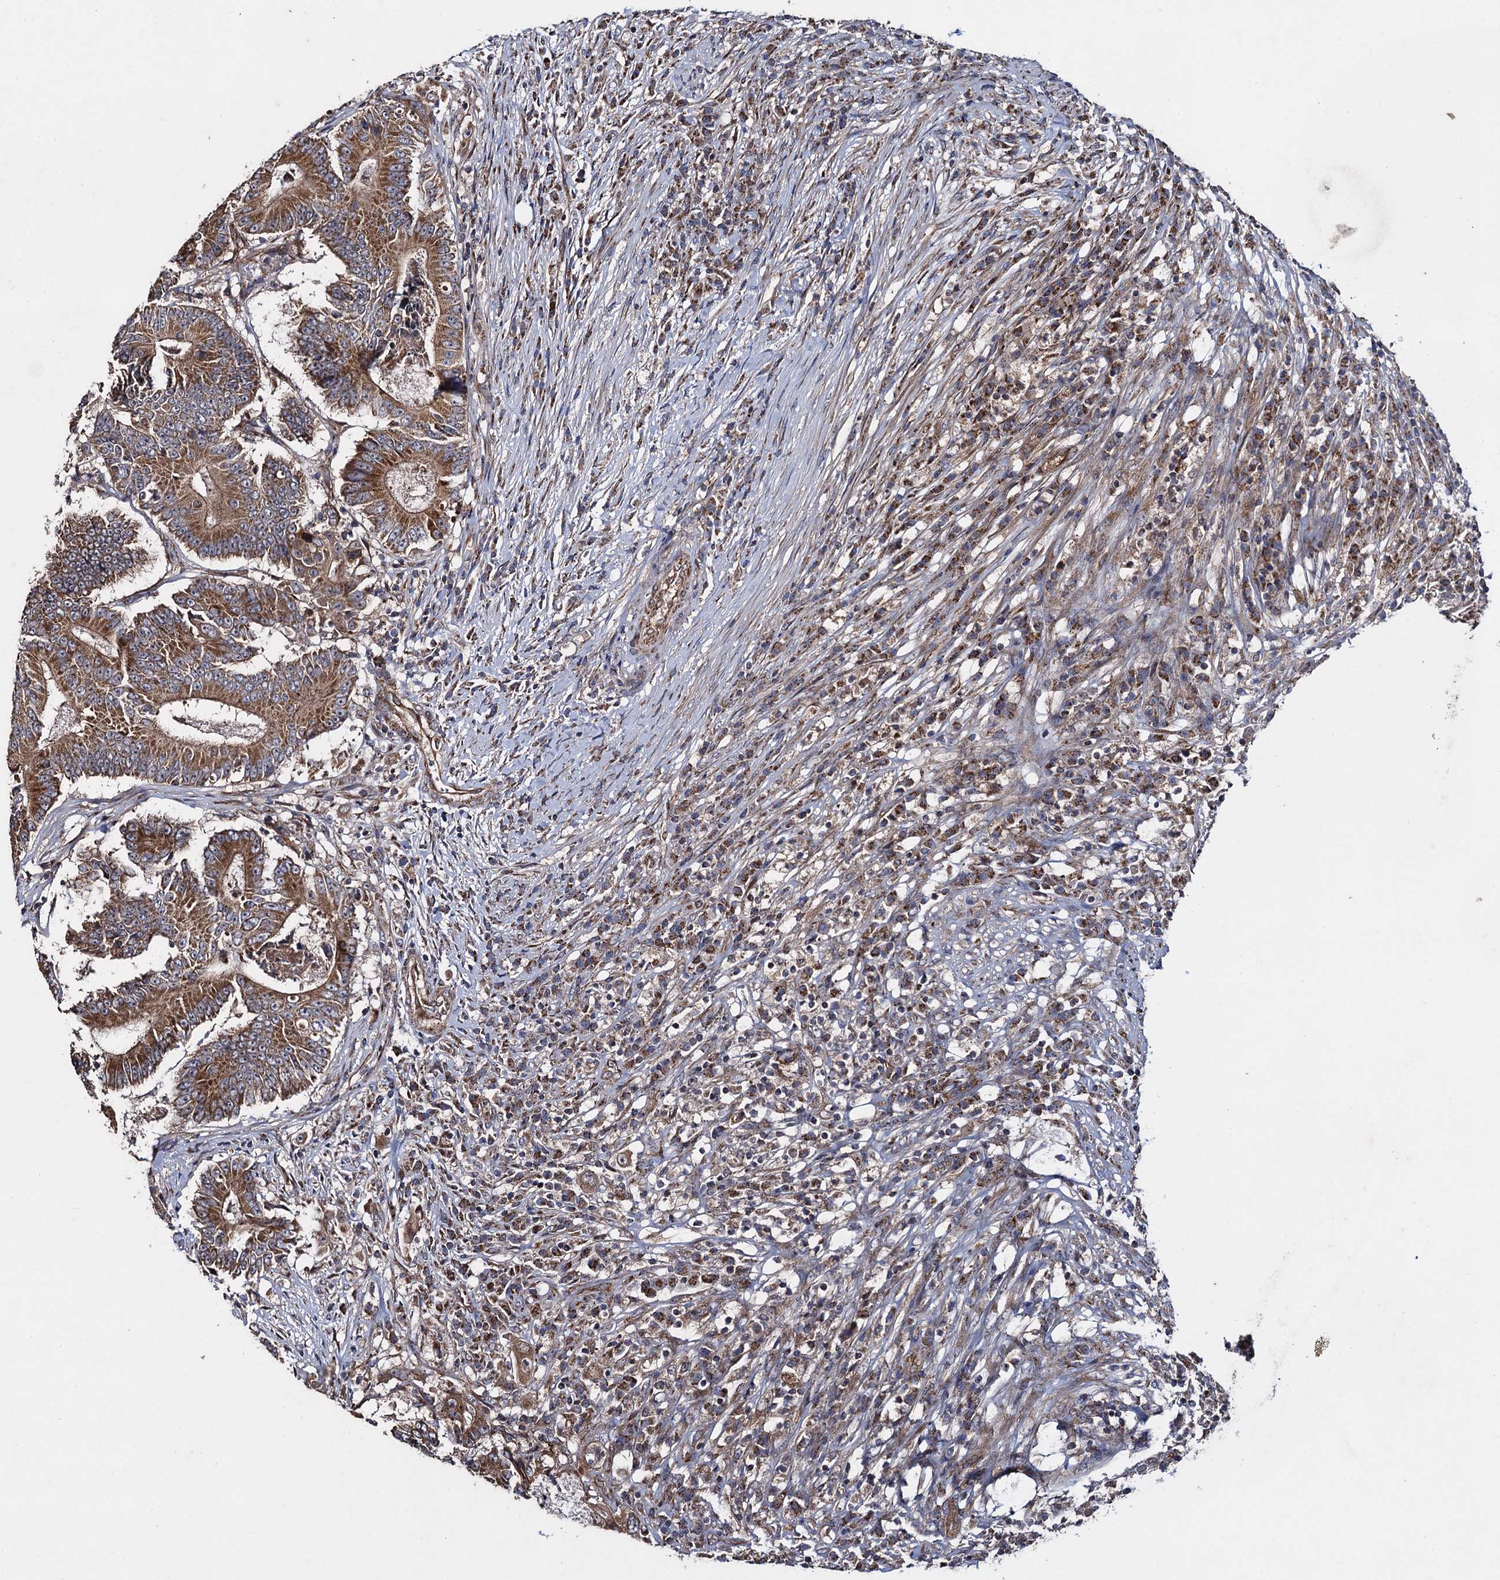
{"staining": {"intensity": "moderate", "quantity": ">75%", "location": "cytoplasmic/membranous"}, "tissue": "colorectal cancer", "cell_type": "Tumor cells", "image_type": "cancer", "snomed": [{"axis": "morphology", "description": "Adenocarcinoma, NOS"}, {"axis": "topography", "description": "Colon"}], "caption": "Colorectal cancer was stained to show a protein in brown. There is medium levels of moderate cytoplasmic/membranous positivity in approximately >75% of tumor cells. (DAB (3,3'-diaminobenzidine) IHC with brightfield microscopy, high magnification).", "gene": "HAUS1", "patient": {"sex": "male", "age": 83}}